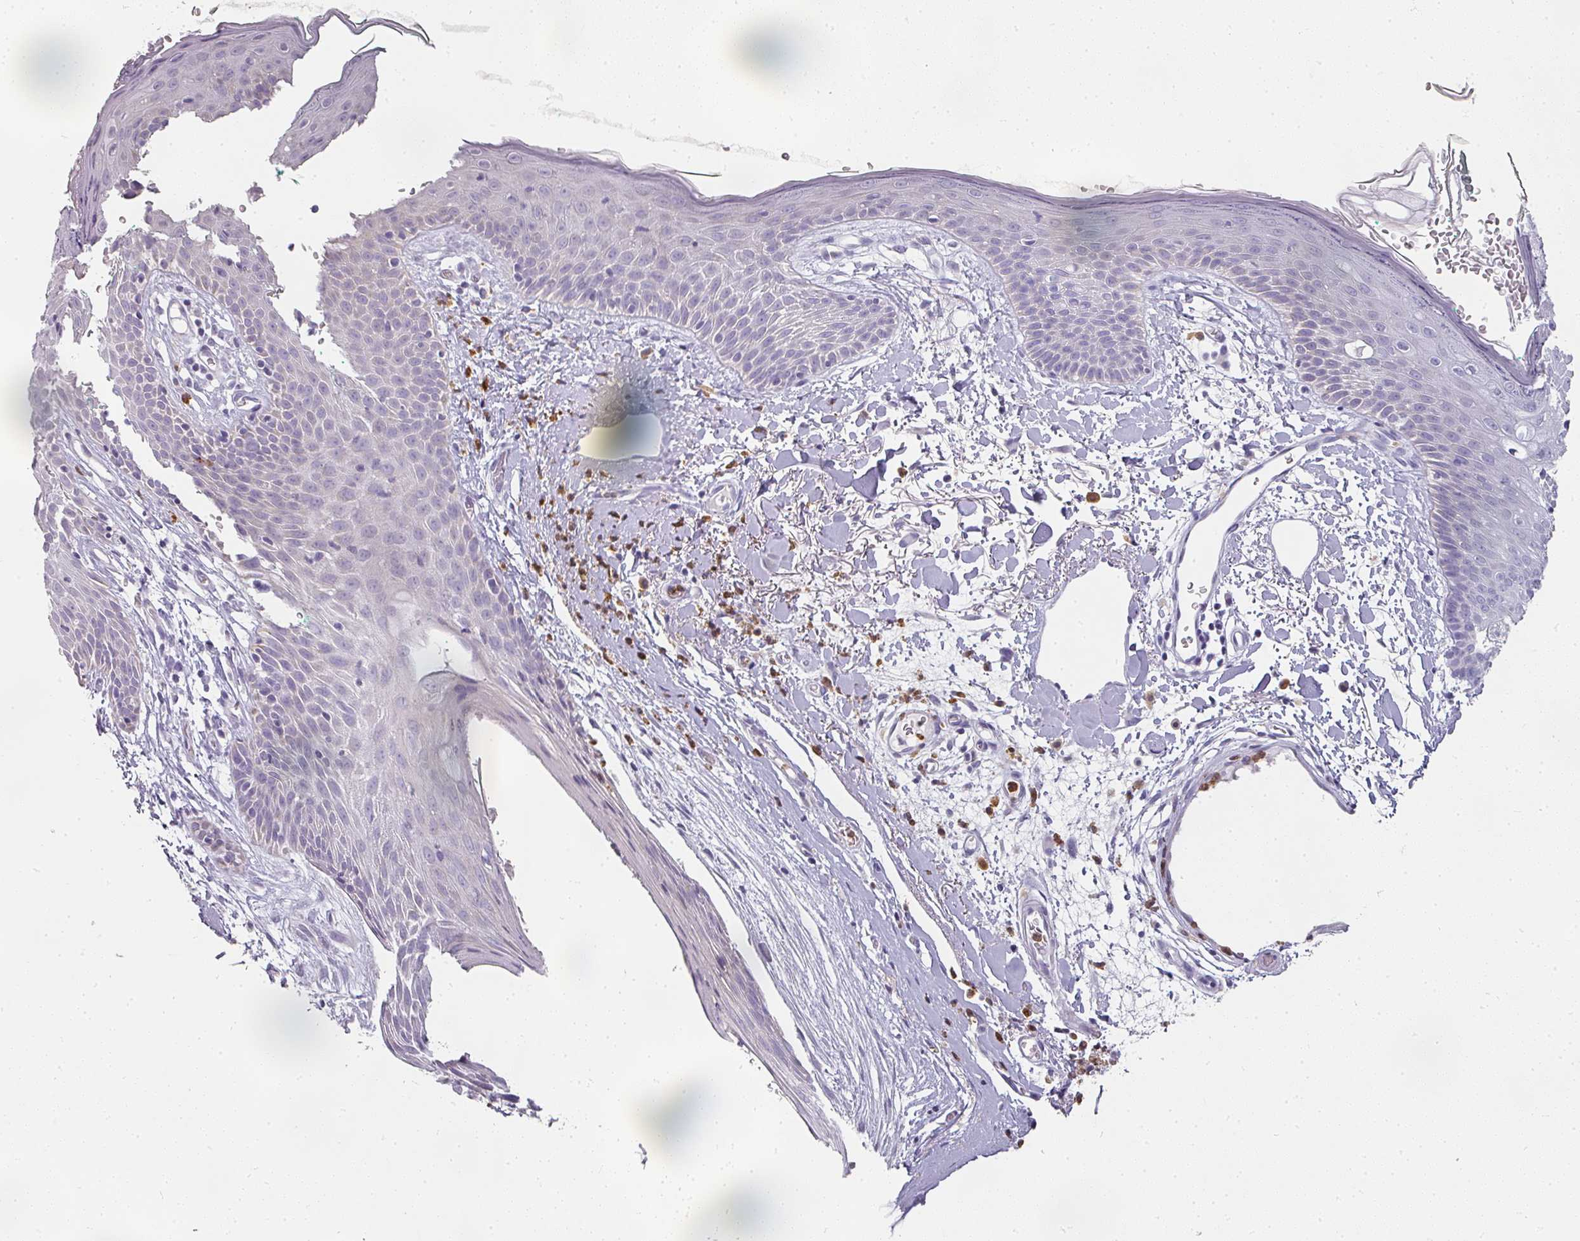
{"staining": {"intensity": "negative", "quantity": "none", "location": "none"}, "tissue": "skin", "cell_type": "Fibroblasts", "image_type": "normal", "snomed": [{"axis": "morphology", "description": "Normal tissue, NOS"}, {"axis": "topography", "description": "Skin"}], "caption": "This is an immunohistochemistry photomicrograph of normal skin. There is no positivity in fibroblasts.", "gene": "CAMP", "patient": {"sex": "male", "age": 79}}